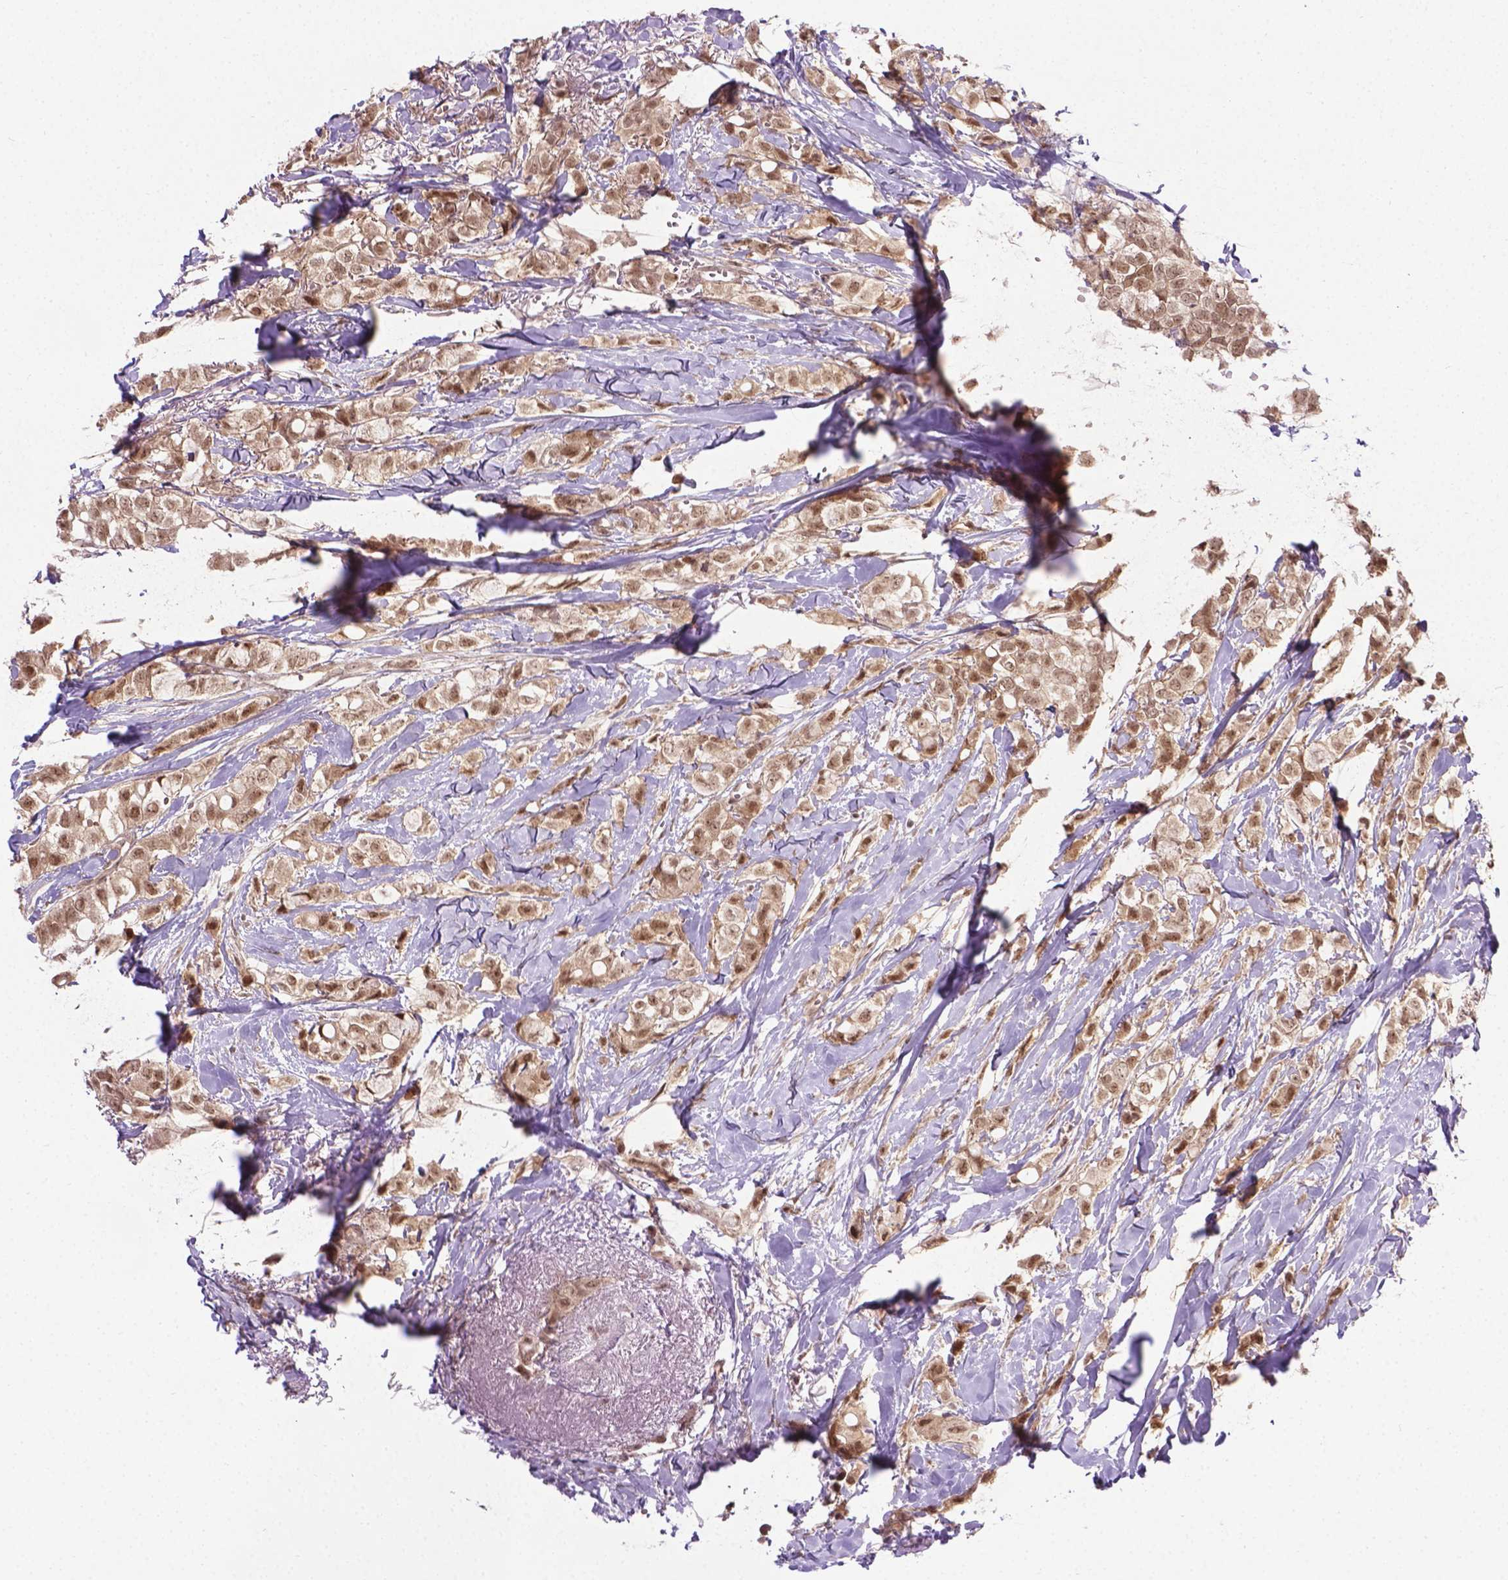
{"staining": {"intensity": "moderate", "quantity": ">75%", "location": "cytoplasmic/membranous,nuclear"}, "tissue": "breast cancer", "cell_type": "Tumor cells", "image_type": "cancer", "snomed": [{"axis": "morphology", "description": "Duct carcinoma"}, {"axis": "topography", "description": "Breast"}], "caption": "This photomicrograph shows breast cancer (invasive ductal carcinoma) stained with immunohistochemistry to label a protein in brown. The cytoplasmic/membranous and nuclear of tumor cells show moderate positivity for the protein. Nuclei are counter-stained blue.", "gene": "ANKRD54", "patient": {"sex": "female", "age": 85}}